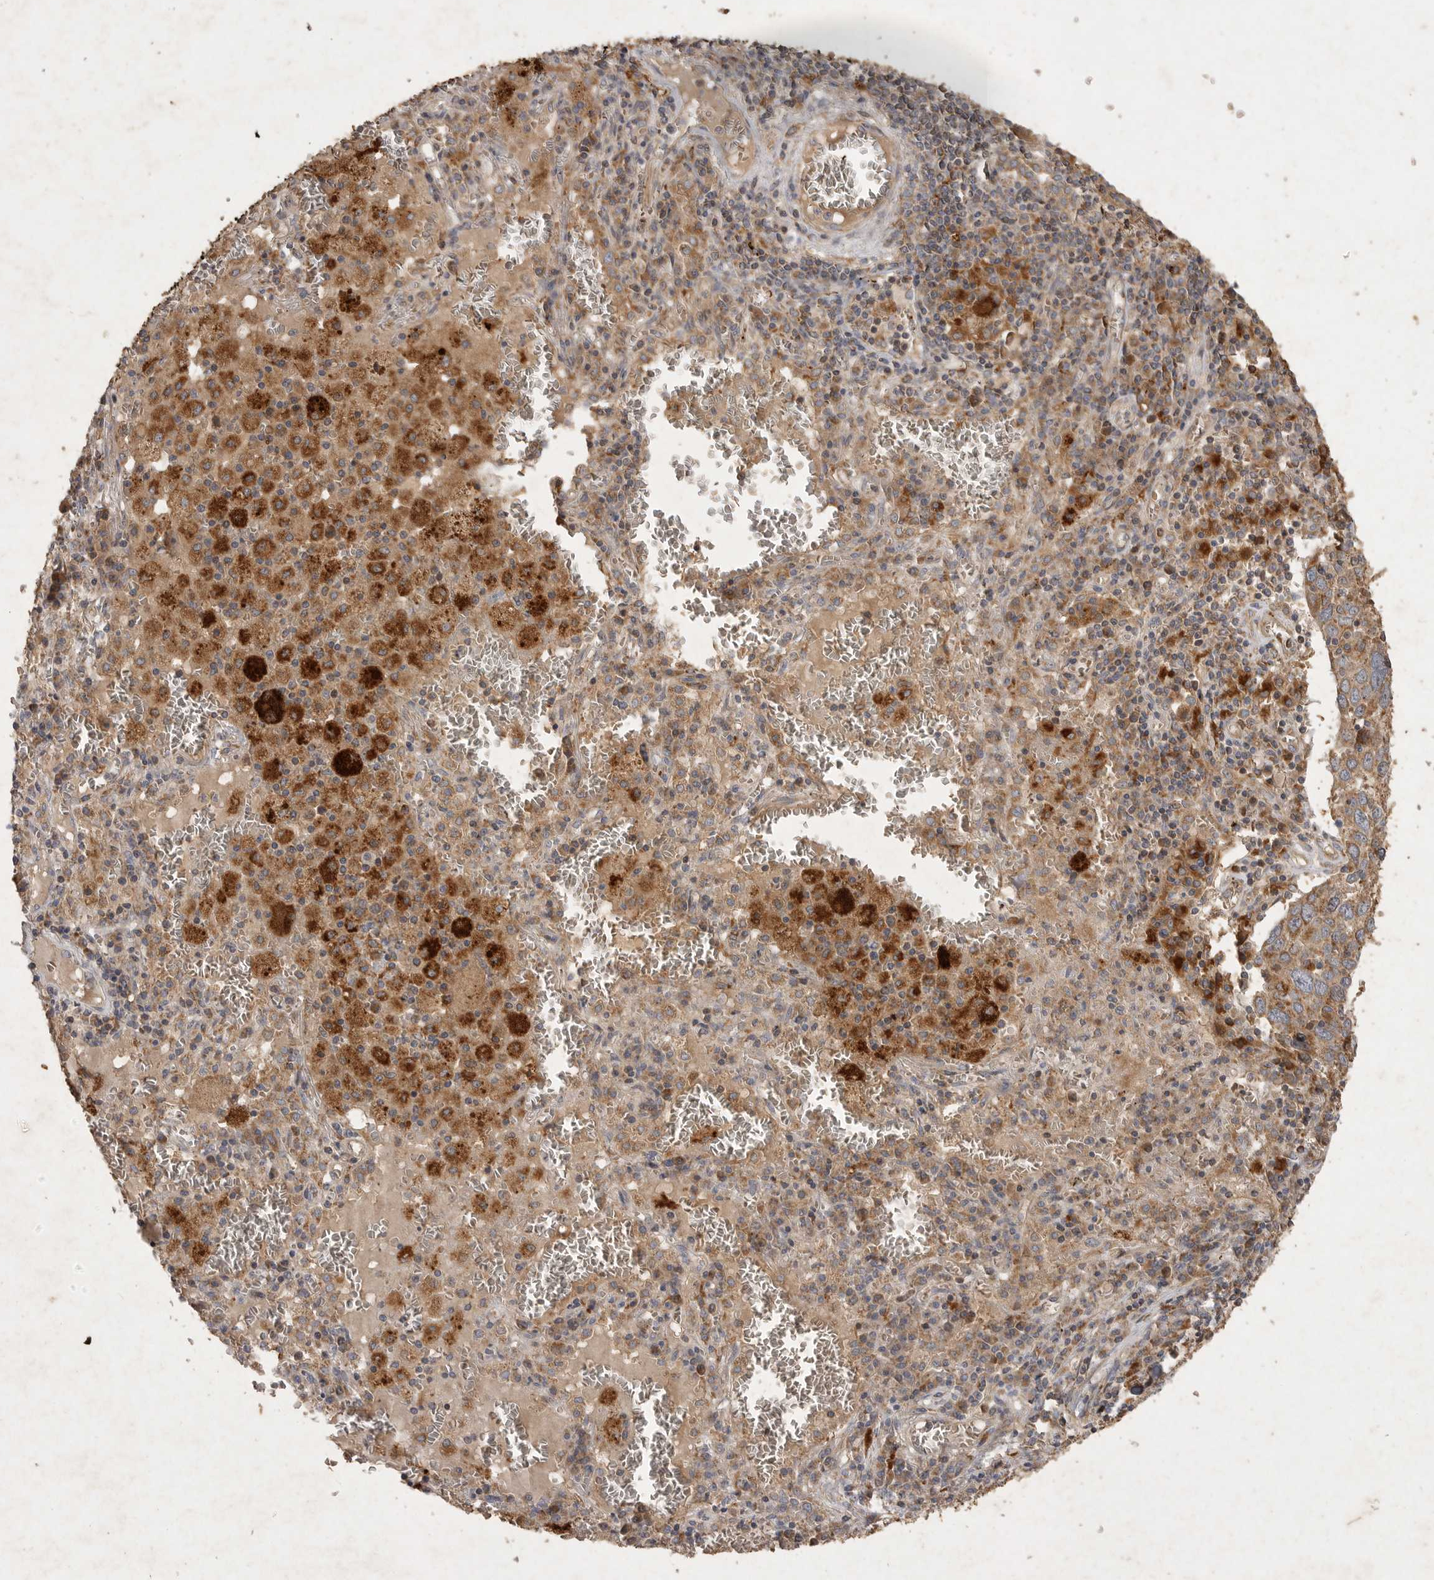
{"staining": {"intensity": "moderate", "quantity": ">75%", "location": "cytoplasmic/membranous"}, "tissue": "lung cancer", "cell_type": "Tumor cells", "image_type": "cancer", "snomed": [{"axis": "morphology", "description": "Squamous cell carcinoma, NOS"}, {"axis": "topography", "description": "Lung"}], "caption": "Lung cancer tissue demonstrates moderate cytoplasmic/membranous staining in approximately >75% of tumor cells", "gene": "MRPL41", "patient": {"sex": "male", "age": 65}}